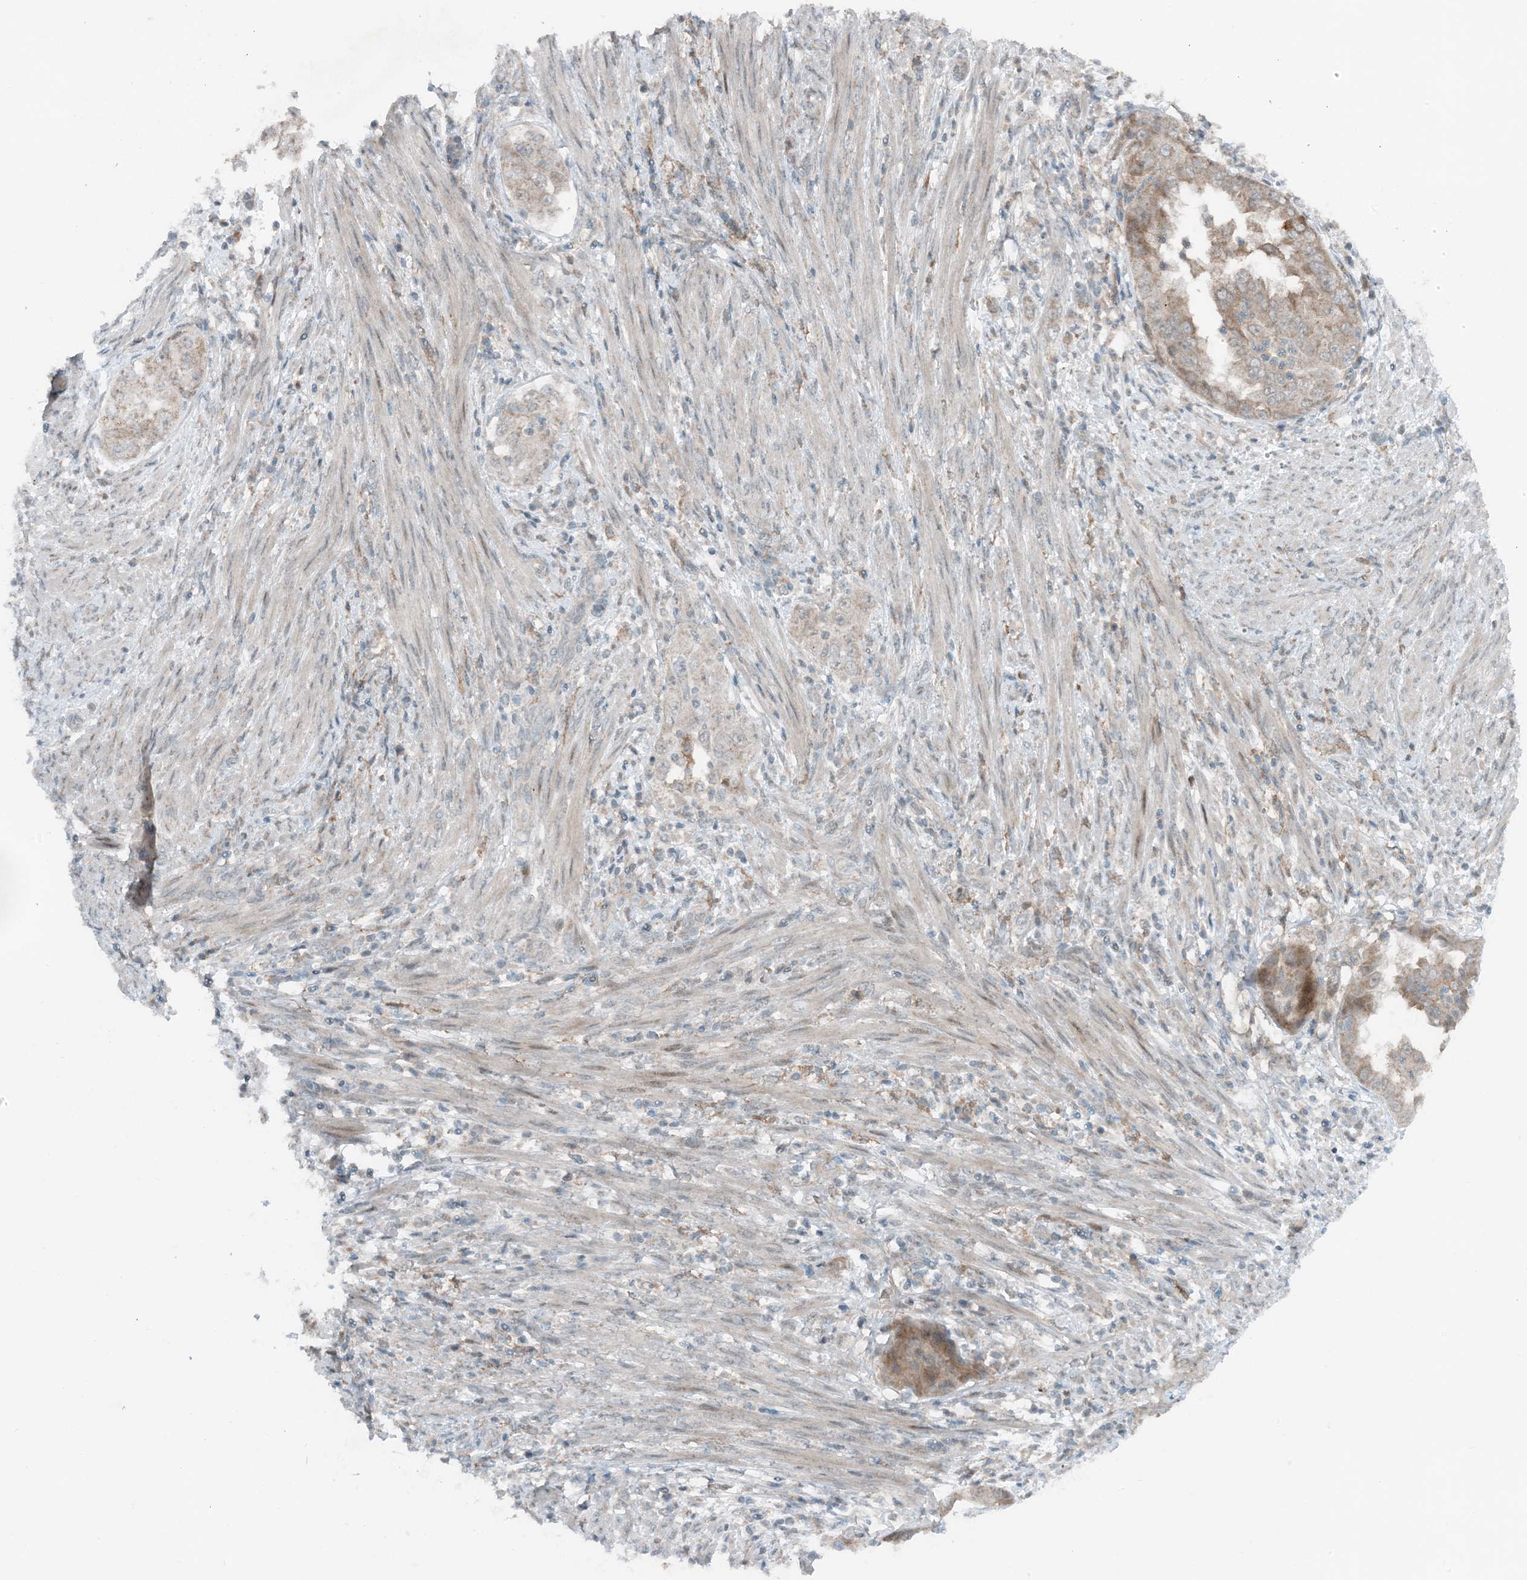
{"staining": {"intensity": "weak", "quantity": ">75%", "location": "cytoplasmic/membranous"}, "tissue": "endometrial cancer", "cell_type": "Tumor cells", "image_type": "cancer", "snomed": [{"axis": "morphology", "description": "Adenocarcinoma, NOS"}, {"axis": "topography", "description": "Endometrium"}], "caption": "Human endometrial cancer stained for a protein (brown) exhibits weak cytoplasmic/membranous positive staining in approximately >75% of tumor cells.", "gene": "MITD1", "patient": {"sex": "female", "age": 85}}